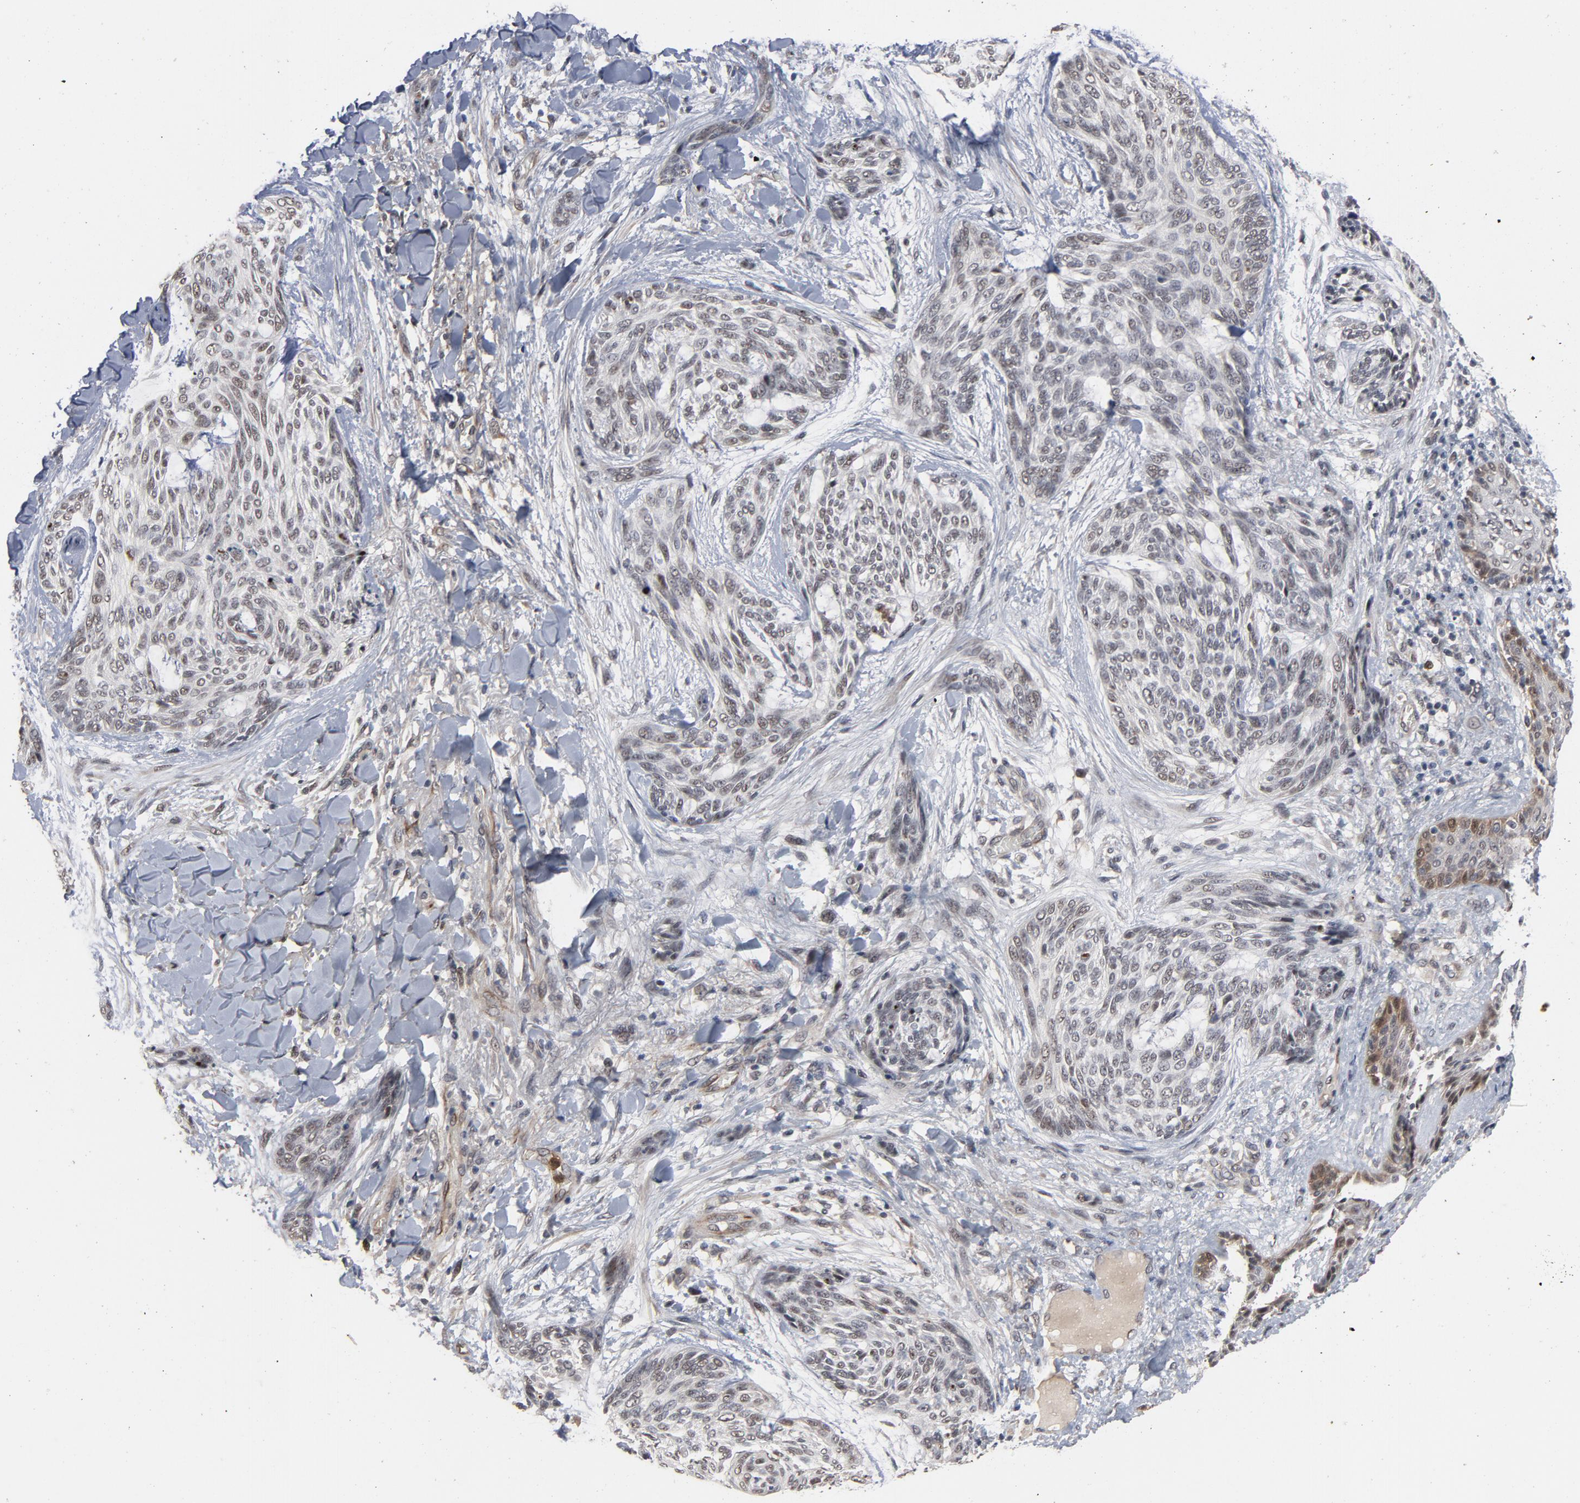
{"staining": {"intensity": "weak", "quantity": "<25%", "location": "nuclear"}, "tissue": "skin cancer", "cell_type": "Tumor cells", "image_type": "cancer", "snomed": [{"axis": "morphology", "description": "Normal tissue, NOS"}, {"axis": "morphology", "description": "Basal cell carcinoma"}, {"axis": "topography", "description": "Skin"}], "caption": "Immunohistochemistry (IHC) of human basal cell carcinoma (skin) exhibits no staining in tumor cells. (Immunohistochemistry, brightfield microscopy, high magnification).", "gene": "RTL5", "patient": {"sex": "female", "age": 71}}